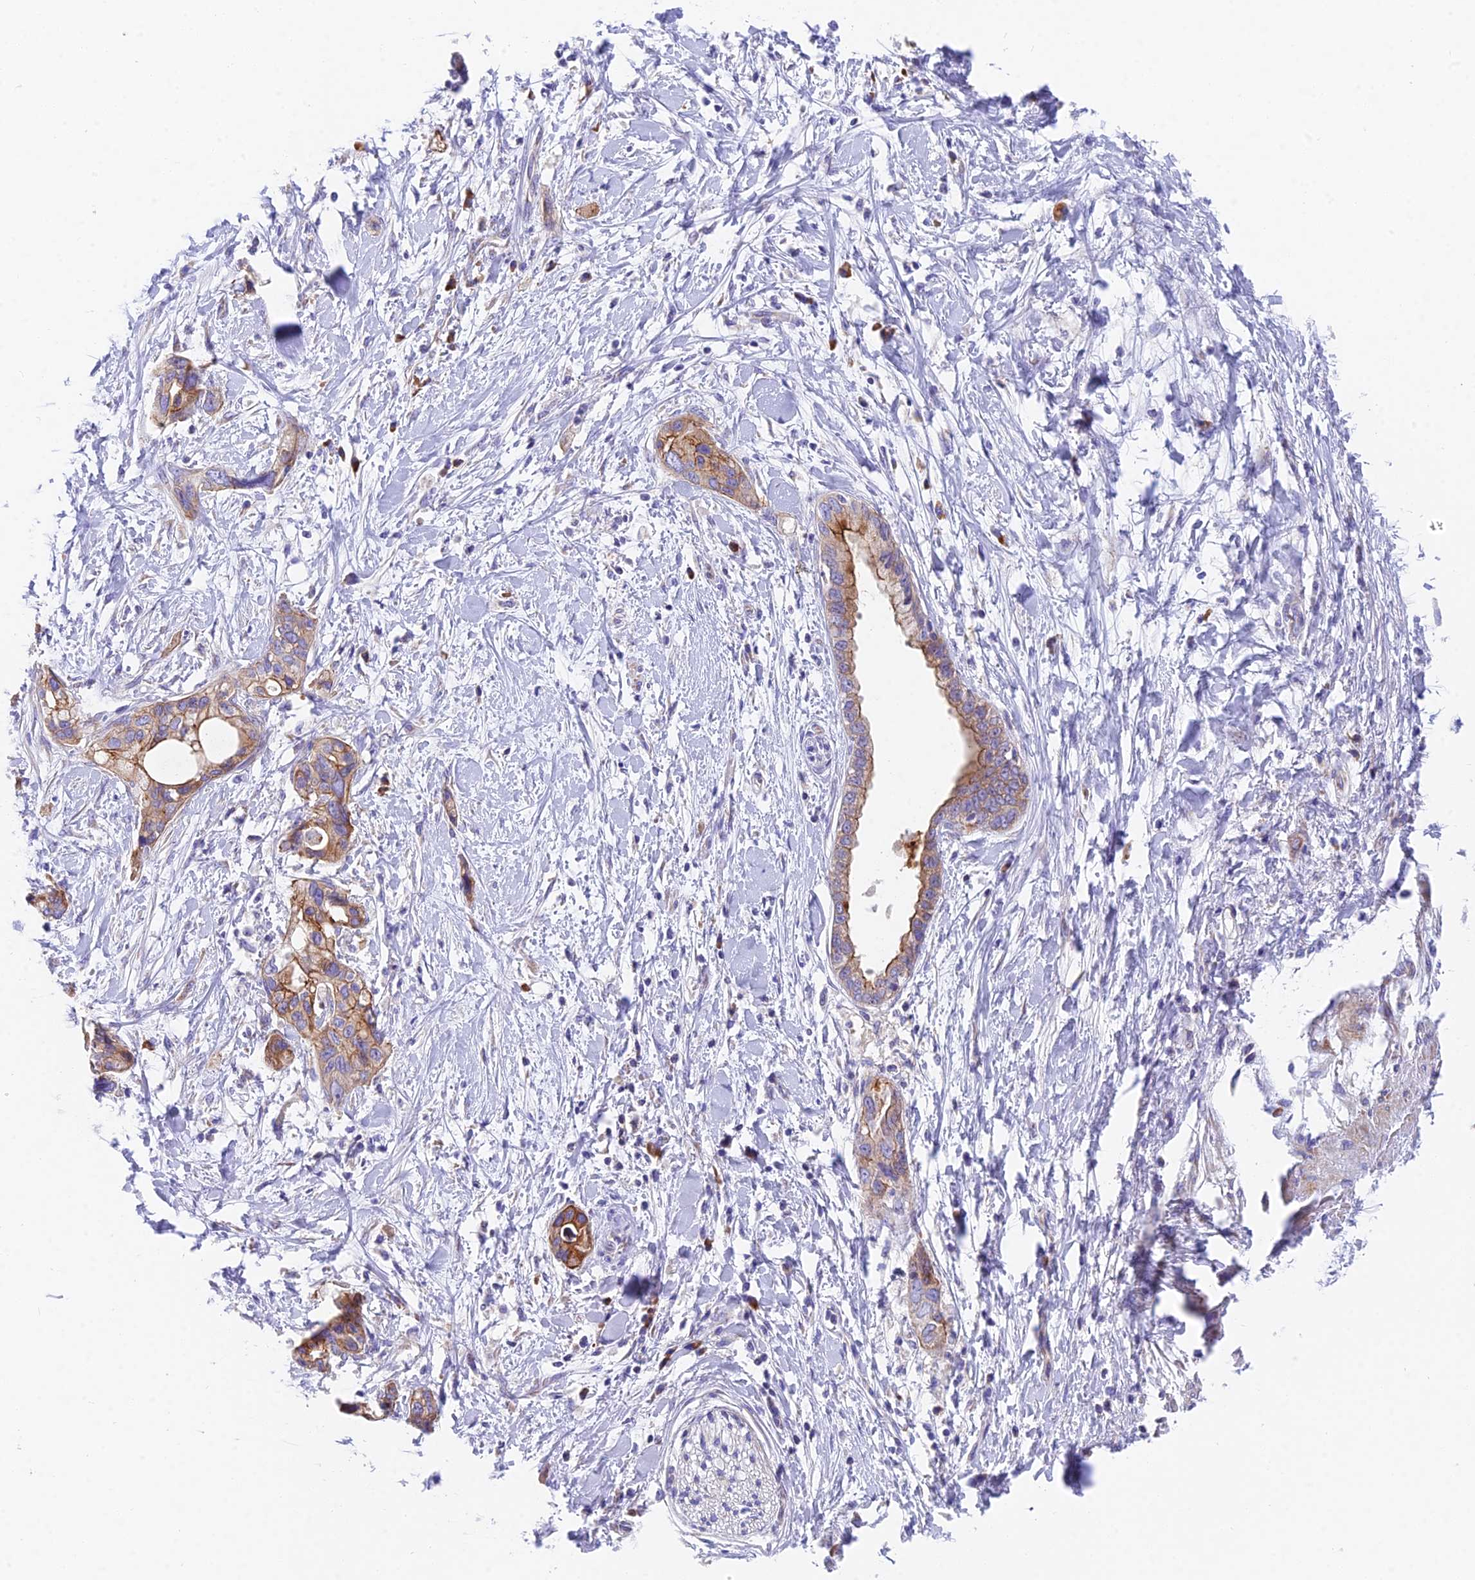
{"staining": {"intensity": "strong", "quantity": "25%-75%", "location": "cytoplasmic/membranous"}, "tissue": "pancreatic cancer", "cell_type": "Tumor cells", "image_type": "cancer", "snomed": [{"axis": "morphology", "description": "Normal tissue, NOS"}, {"axis": "morphology", "description": "Adenocarcinoma, NOS"}, {"axis": "topography", "description": "Pancreas"}, {"axis": "topography", "description": "Peripheral nerve tissue"}], "caption": "IHC of human adenocarcinoma (pancreatic) demonstrates high levels of strong cytoplasmic/membranous expression in about 25%-75% of tumor cells.", "gene": "MVB12A", "patient": {"sex": "male", "age": 59}}